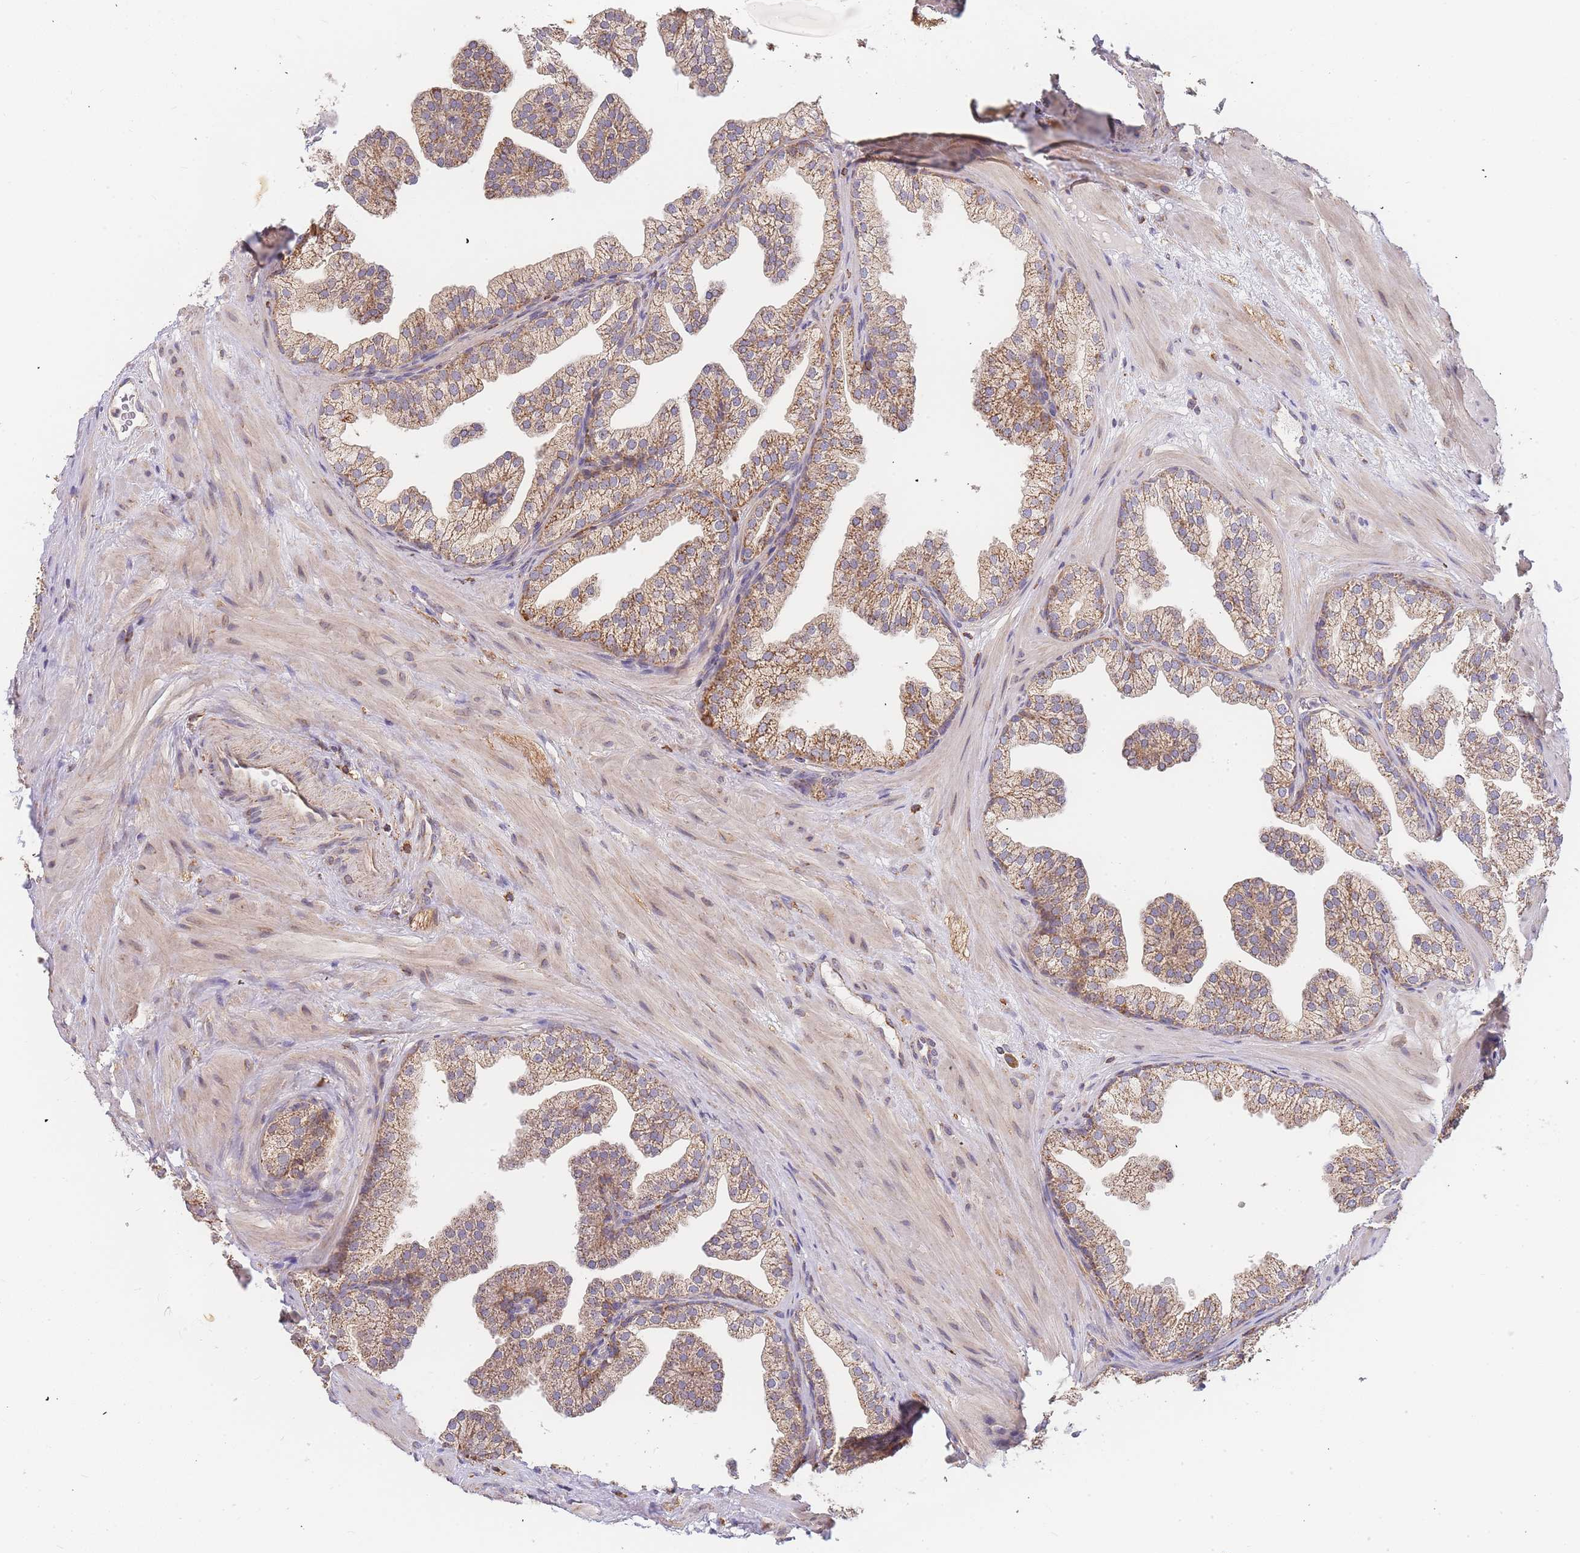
{"staining": {"intensity": "moderate", "quantity": ">75%", "location": "cytoplasmic/membranous"}, "tissue": "prostate", "cell_type": "Glandular cells", "image_type": "normal", "snomed": [{"axis": "morphology", "description": "Normal tissue, NOS"}, {"axis": "topography", "description": "Prostate"}], "caption": "IHC of unremarkable prostate shows medium levels of moderate cytoplasmic/membranous expression in about >75% of glandular cells.", "gene": "ADCY9", "patient": {"sex": "male", "age": 37}}